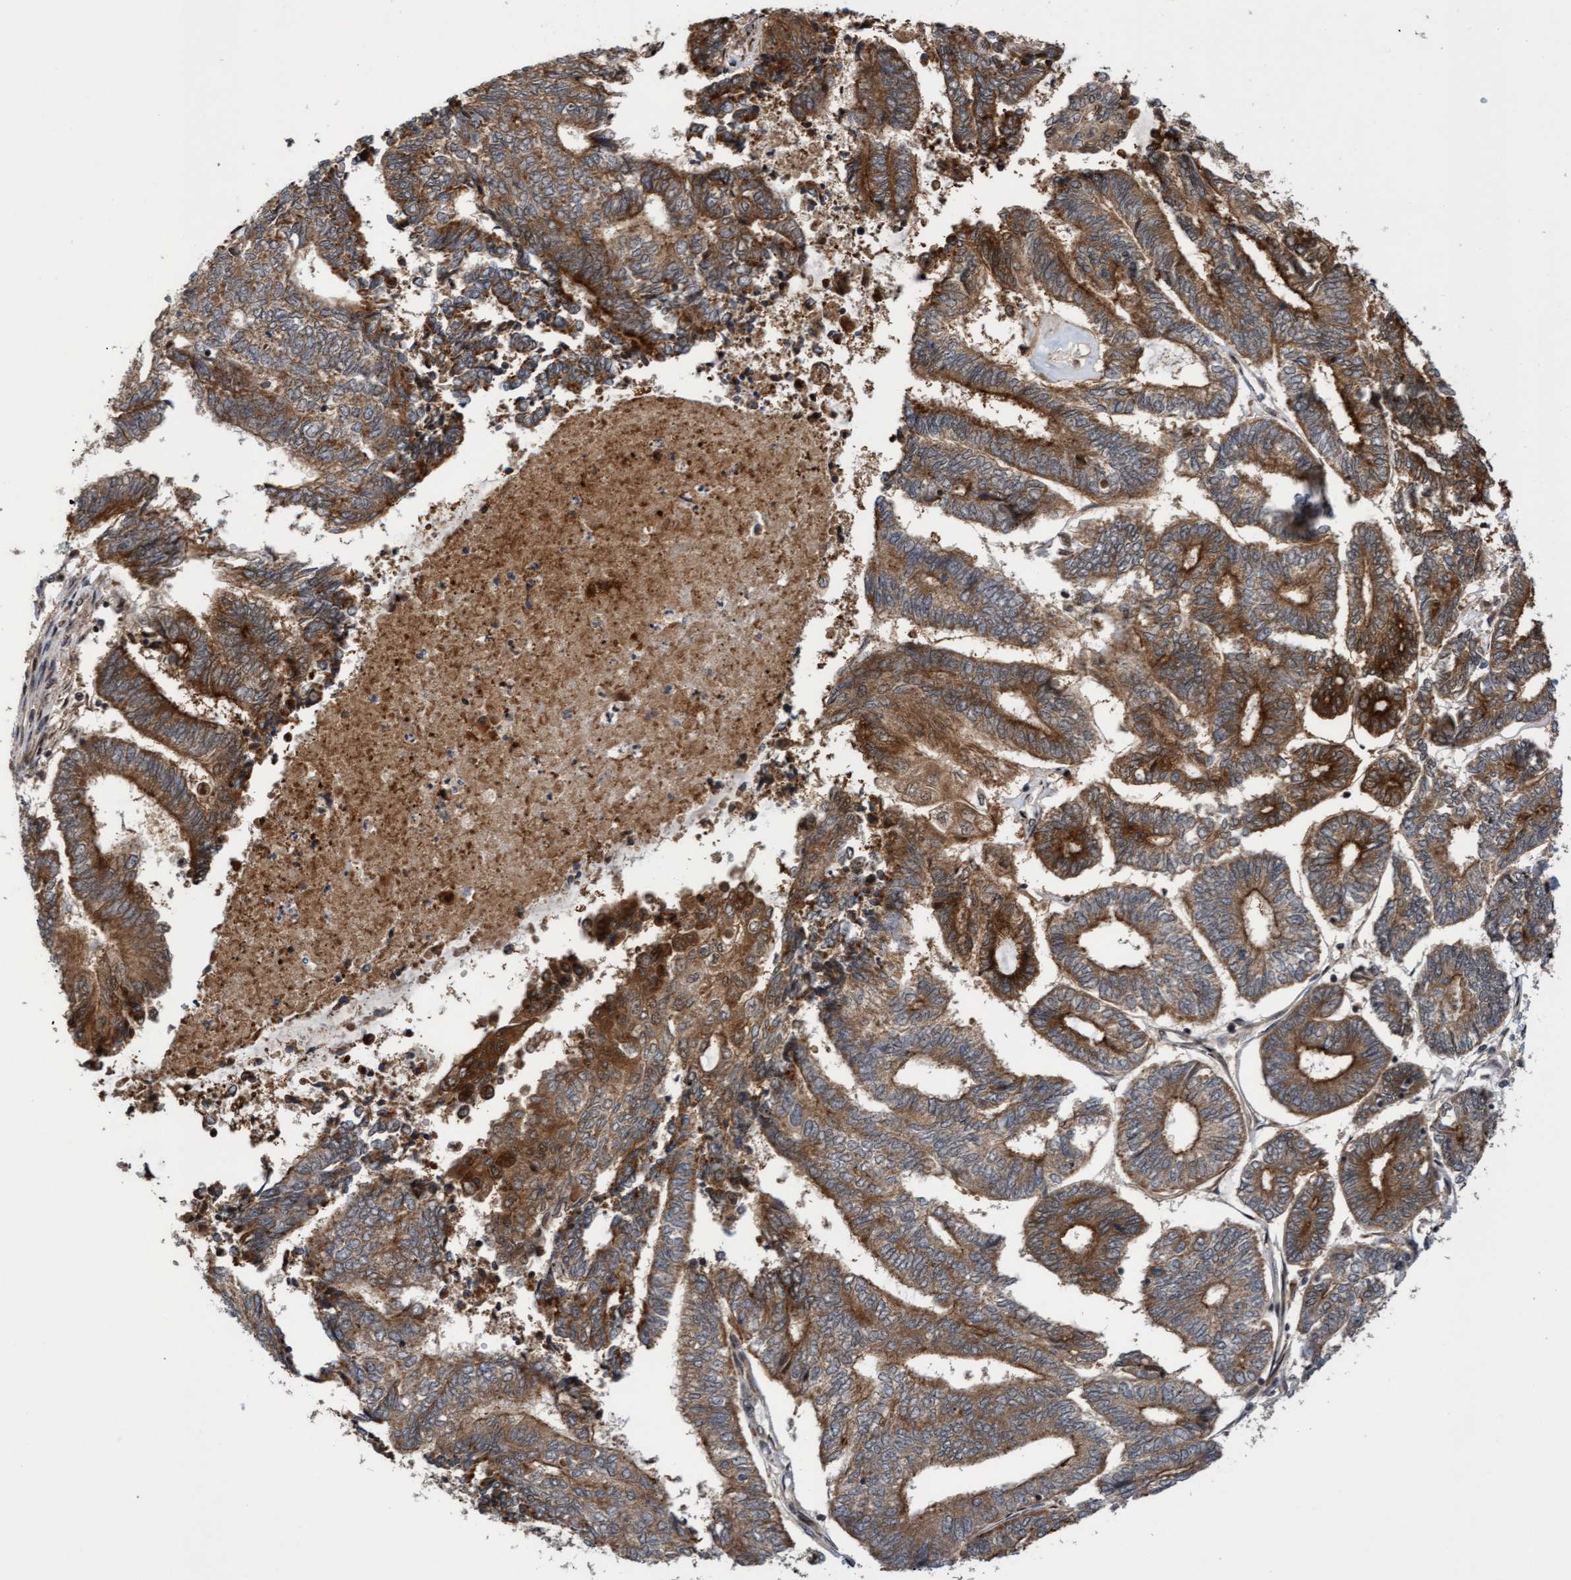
{"staining": {"intensity": "moderate", "quantity": ">75%", "location": "cytoplasmic/membranous"}, "tissue": "endometrial cancer", "cell_type": "Tumor cells", "image_type": "cancer", "snomed": [{"axis": "morphology", "description": "Adenocarcinoma, NOS"}, {"axis": "topography", "description": "Uterus"}, {"axis": "topography", "description": "Endometrium"}], "caption": "The photomicrograph demonstrates immunohistochemical staining of endometrial adenocarcinoma. There is moderate cytoplasmic/membranous expression is appreciated in approximately >75% of tumor cells.", "gene": "ITFG1", "patient": {"sex": "female", "age": 70}}